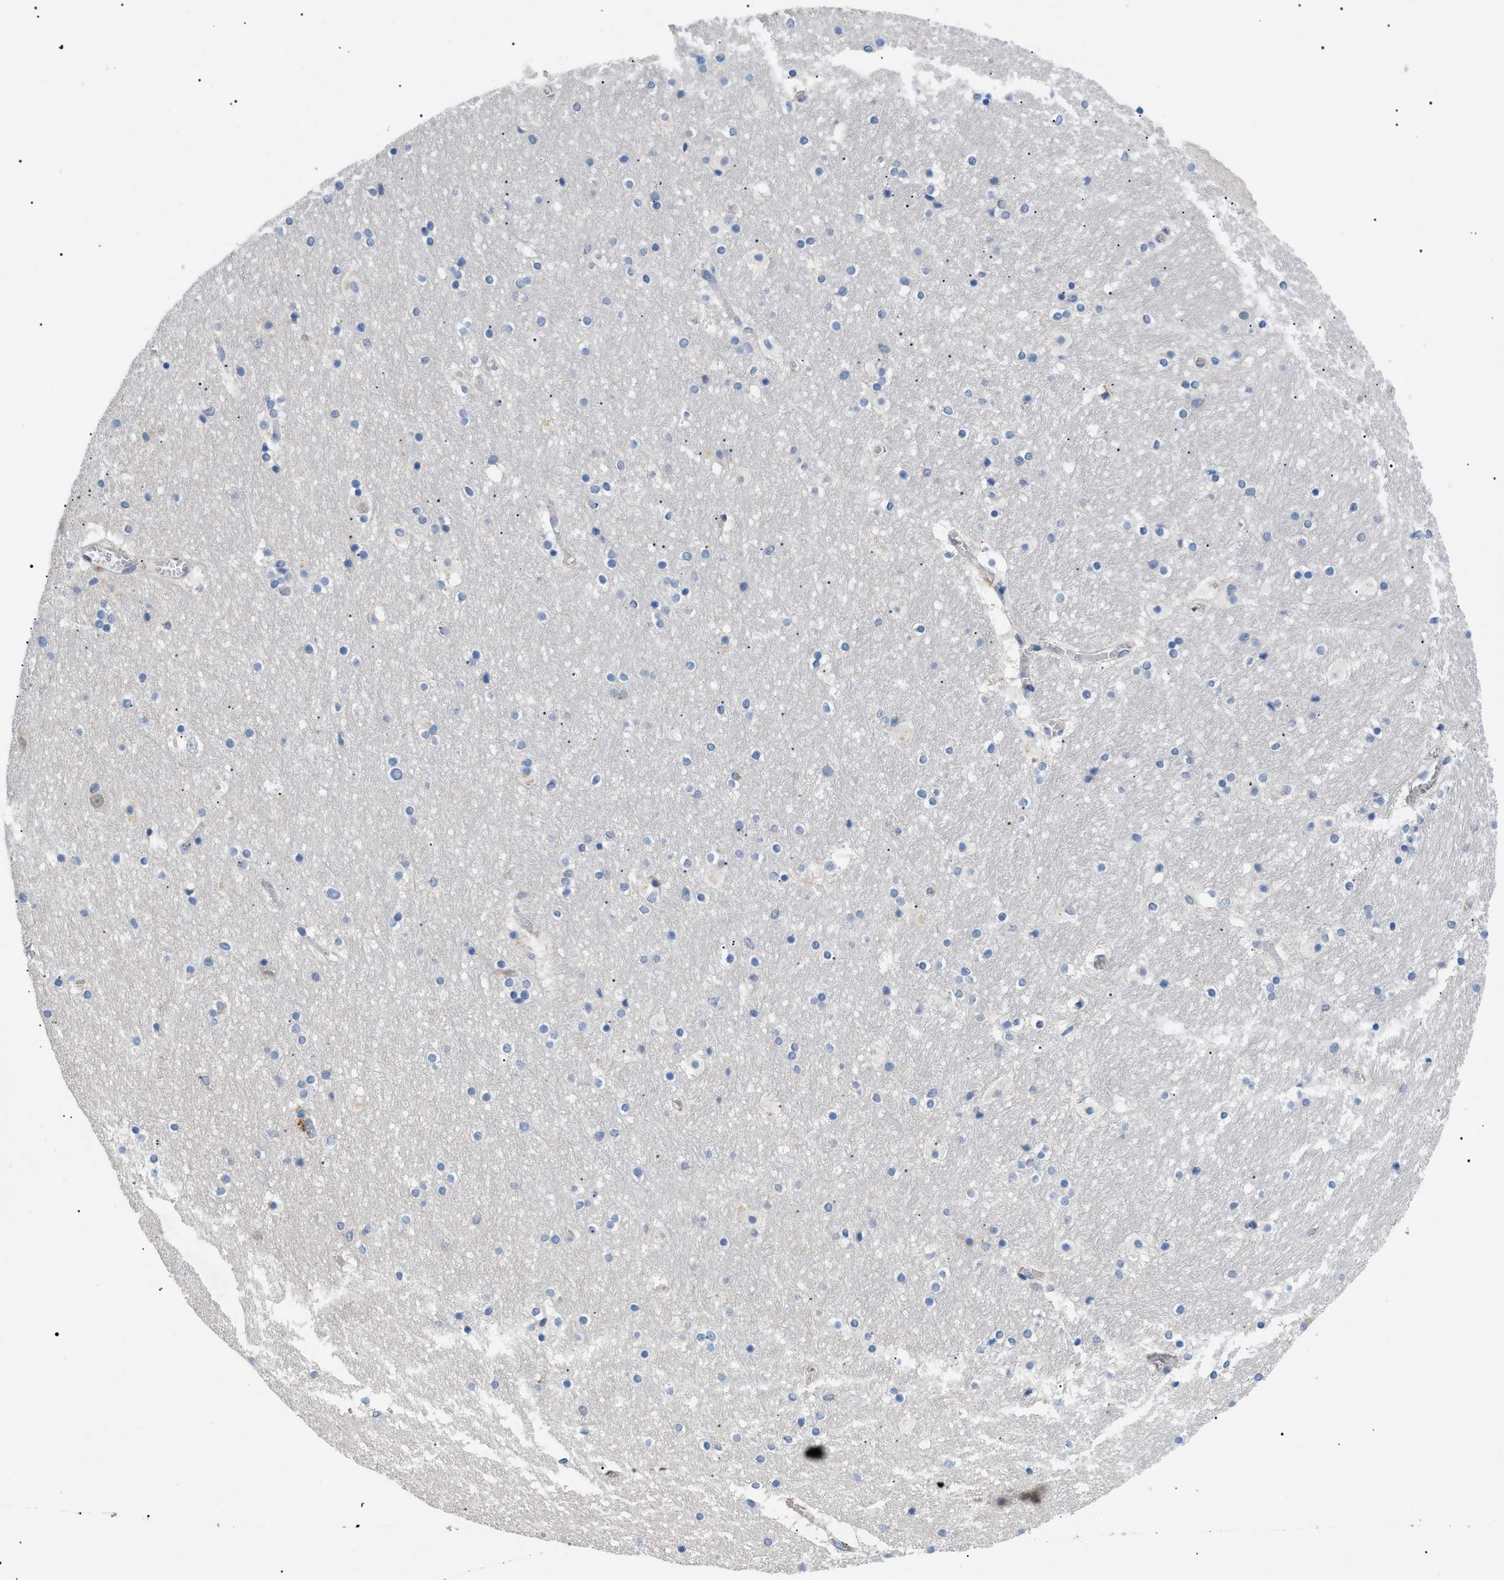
{"staining": {"intensity": "negative", "quantity": "none", "location": "none"}, "tissue": "hippocampus", "cell_type": "Glial cells", "image_type": "normal", "snomed": [{"axis": "morphology", "description": "Normal tissue, NOS"}, {"axis": "topography", "description": "Hippocampus"}], "caption": "Immunohistochemistry (IHC) histopathology image of normal human hippocampus stained for a protein (brown), which displays no expression in glial cells. Brightfield microscopy of immunohistochemistry (IHC) stained with DAB (3,3'-diaminobenzidine) (brown) and hematoxylin (blue), captured at high magnification.", "gene": "TOMM6", "patient": {"sex": "male", "age": 45}}